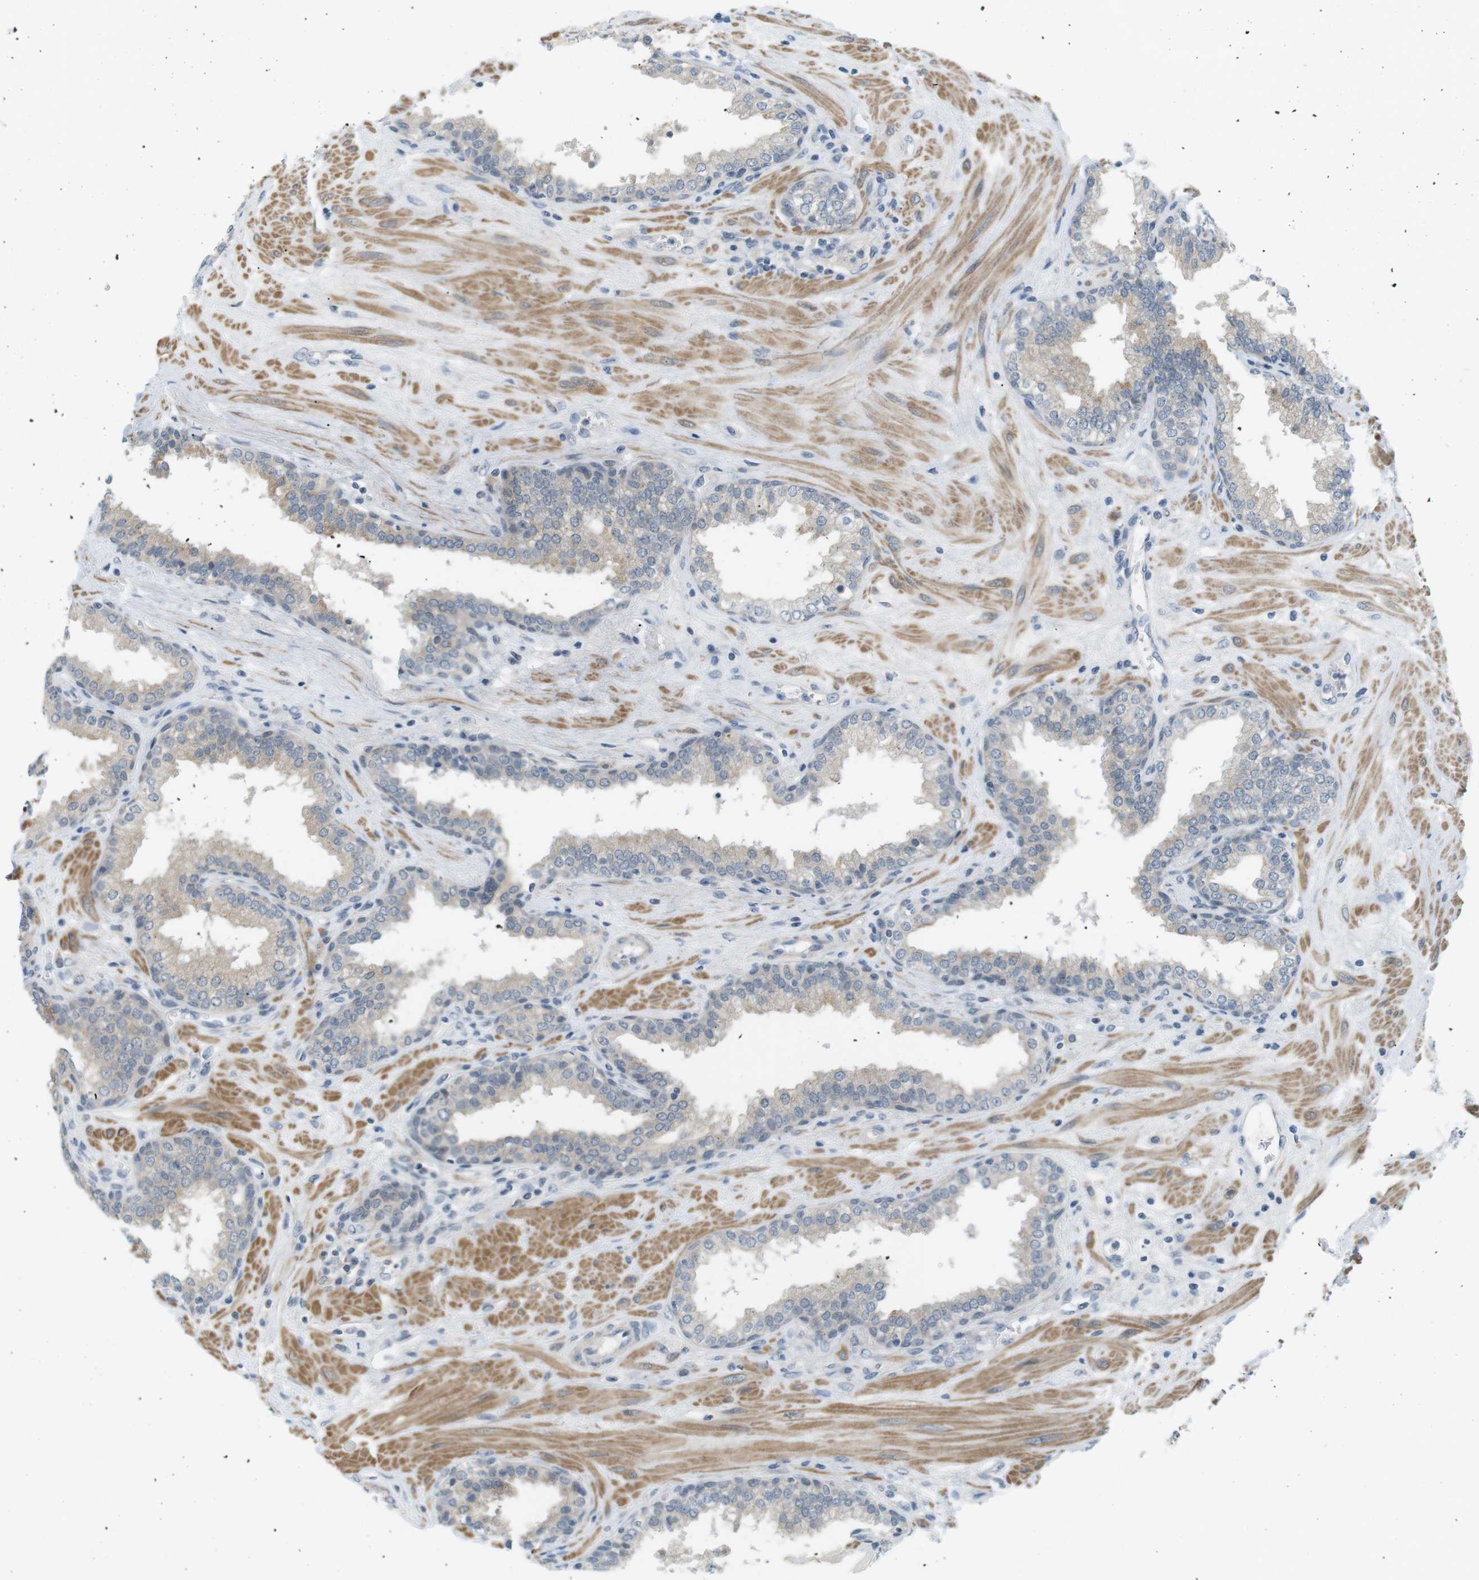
{"staining": {"intensity": "negative", "quantity": "none", "location": "none"}, "tissue": "prostate", "cell_type": "Glandular cells", "image_type": "normal", "snomed": [{"axis": "morphology", "description": "Normal tissue, NOS"}, {"axis": "topography", "description": "Prostate"}], "caption": "Immunohistochemistry (IHC) histopathology image of unremarkable prostate: prostate stained with DAB (3,3'-diaminobenzidine) shows no significant protein staining in glandular cells. The staining was performed using DAB (3,3'-diaminobenzidine) to visualize the protein expression in brown, while the nuclei were stained in blue with hematoxylin (Magnification: 20x).", "gene": "RTN3", "patient": {"sex": "male", "age": 51}}